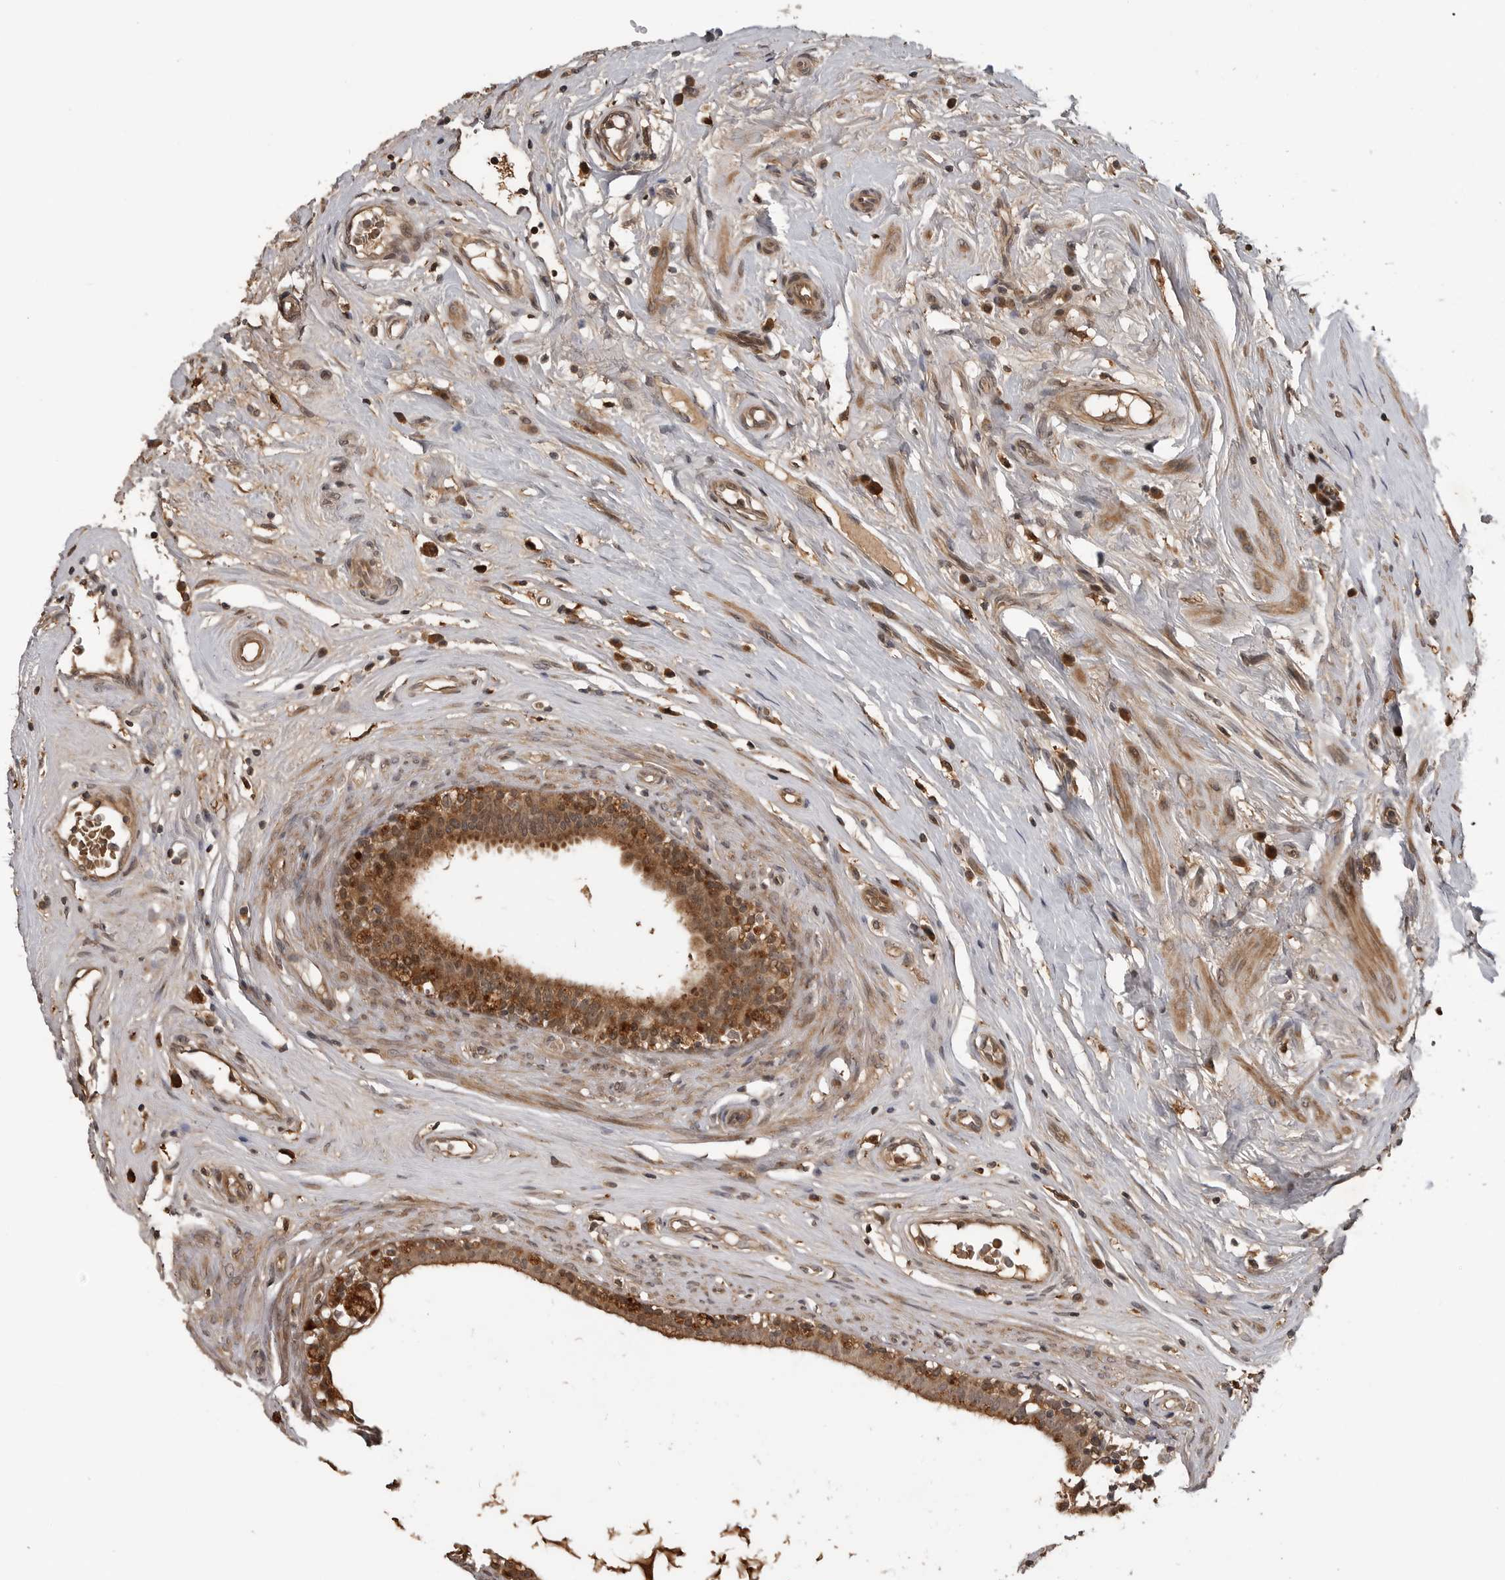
{"staining": {"intensity": "strong", "quantity": ">75%", "location": "cytoplasmic/membranous,nuclear"}, "tissue": "epididymis", "cell_type": "Glandular cells", "image_type": "normal", "snomed": [{"axis": "morphology", "description": "Normal tissue, NOS"}, {"axis": "morphology", "description": "Inflammation, NOS"}, {"axis": "topography", "description": "Epididymis"}], "caption": "Protein staining exhibits strong cytoplasmic/membranous,nuclear staining in approximately >75% of glandular cells in benign epididymis.", "gene": "AKAP7", "patient": {"sex": "male", "age": 84}}